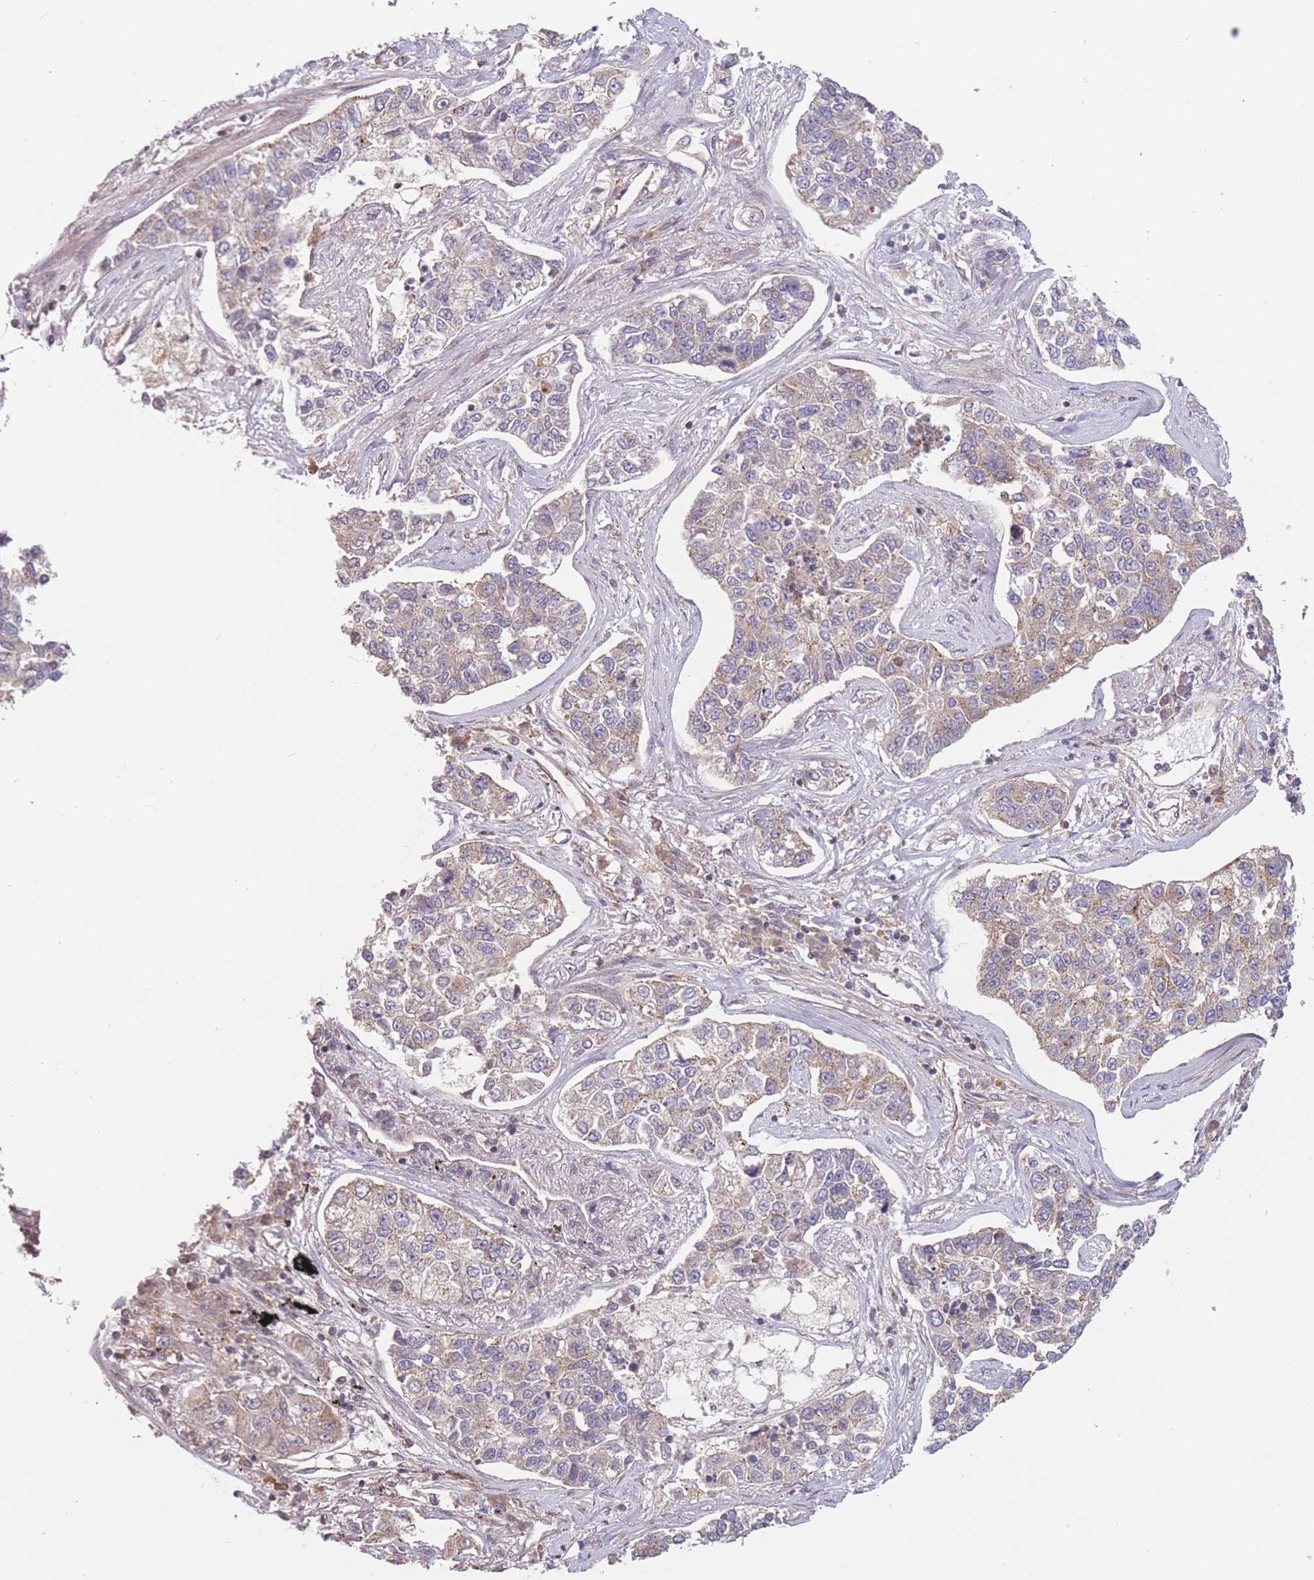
{"staining": {"intensity": "weak", "quantity": "25%-75%", "location": "cytoplasmic/membranous"}, "tissue": "lung cancer", "cell_type": "Tumor cells", "image_type": "cancer", "snomed": [{"axis": "morphology", "description": "Adenocarcinoma, NOS"}, {"axis": "topography", "description": "Lung"}], "caption": "Immunohistochemical staining of adenocarcinoma (lung) shows low levels of weak cytoplasmic/membranous expression in approximately 25%-75% of tumor cells.", "gene": "WASHC2A", "patient": {"sex": "male", "age": 49}}